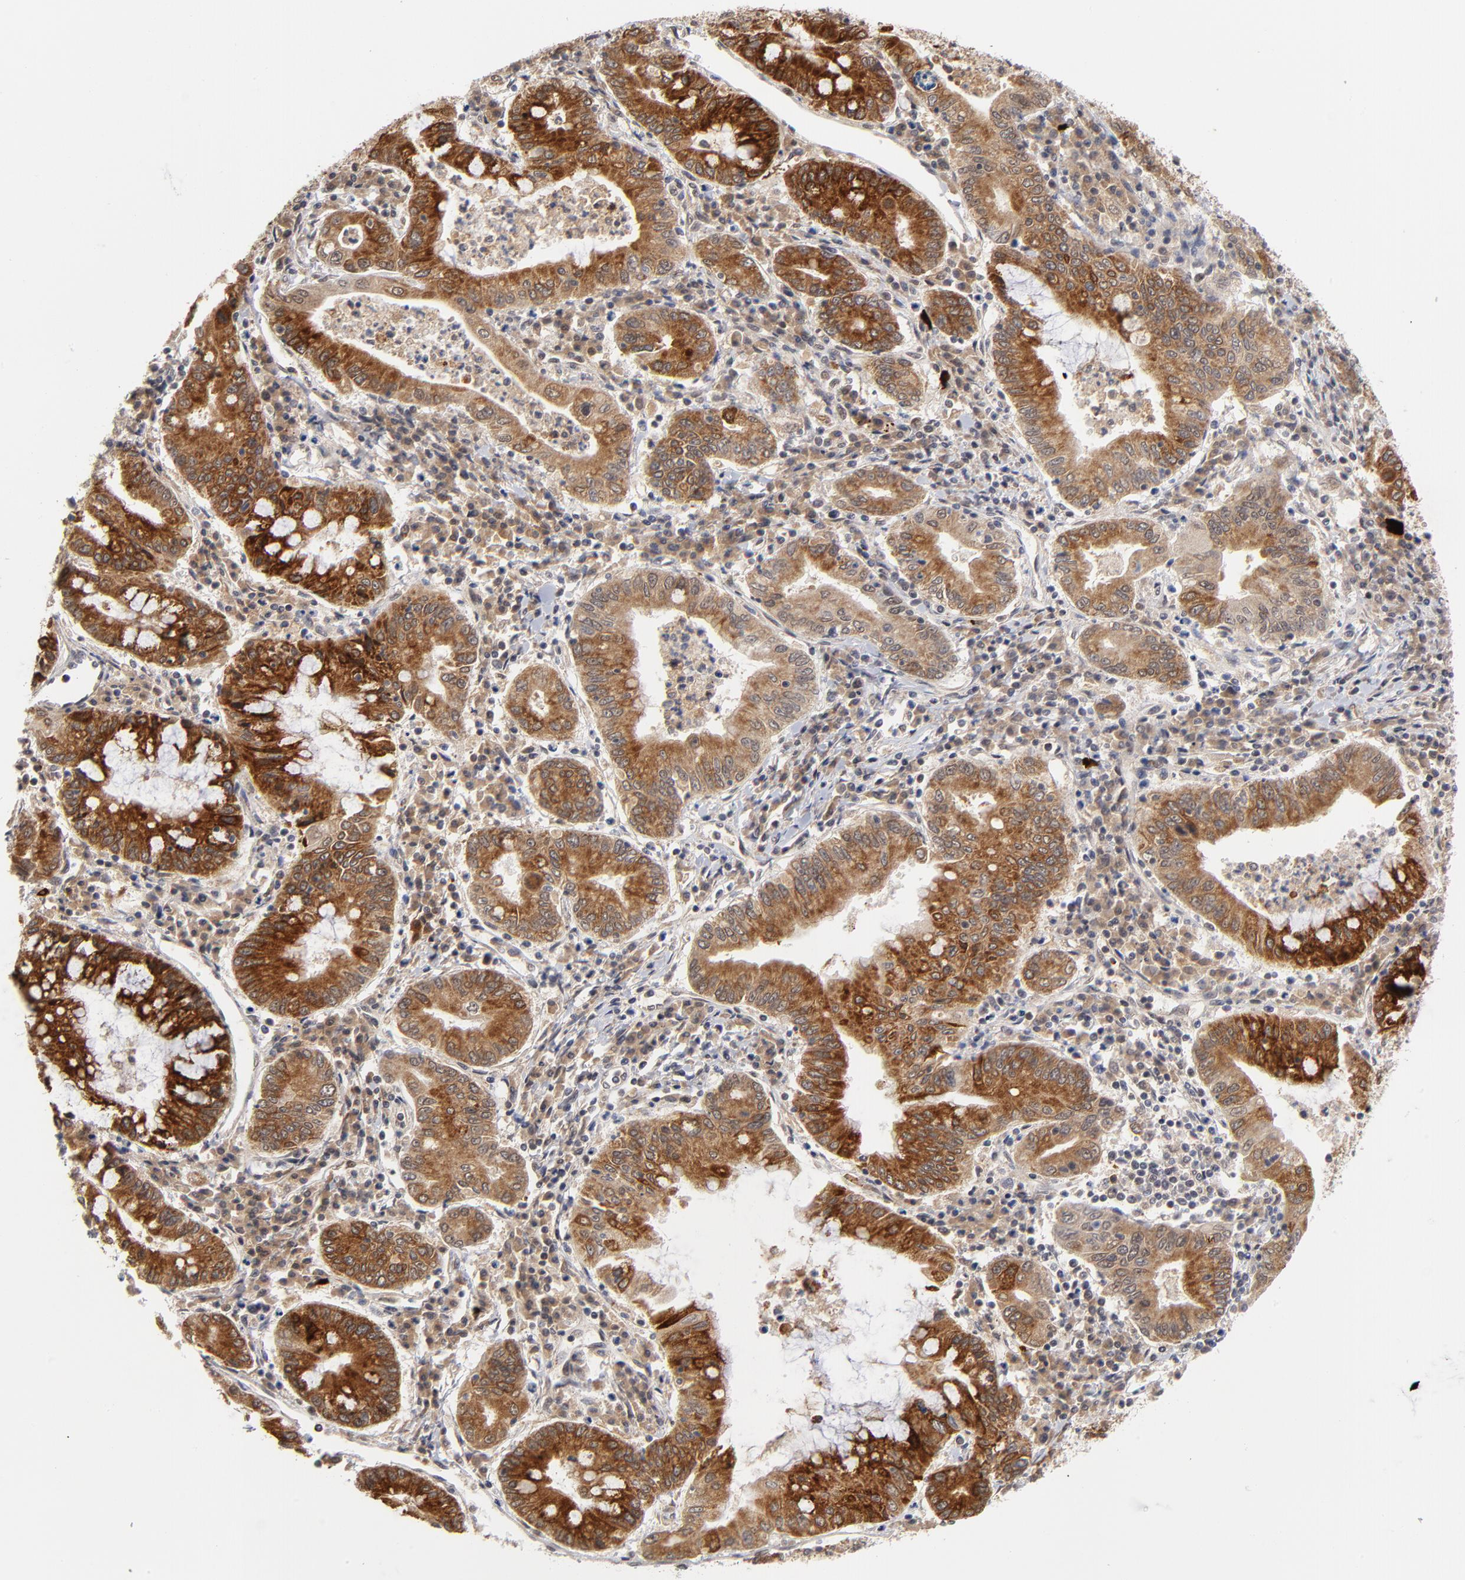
{"staining": {"intensity": "strong", "quantity": ">75%", "location": "cytoplasmic/membranous"}, "tissue": "stomach cancer", "cell_type": "Tumor cells", "image_type": "cancer", "snomed": [{"axis": "morphology", "description": "Normal tissue, NOS"}, {"axis": "morphology", "description": "Adenocarcinoma, NOS"}, {"axis": "topography", "description": "Esophagus"}, {"axis": "topography", "description": "Stomach, upper"}, {"axis": "topography", "description": "Peripheral nerve tissue"}], "caption": "This is an image of immunohistochemistry (IHC) staining of stomach adenocarcinoma, which shows strong positivity in the cytoplasmic/membranous of tumor cells.", "gene": "ZNF419", "patient": {"sex": "male", "age": 62}}